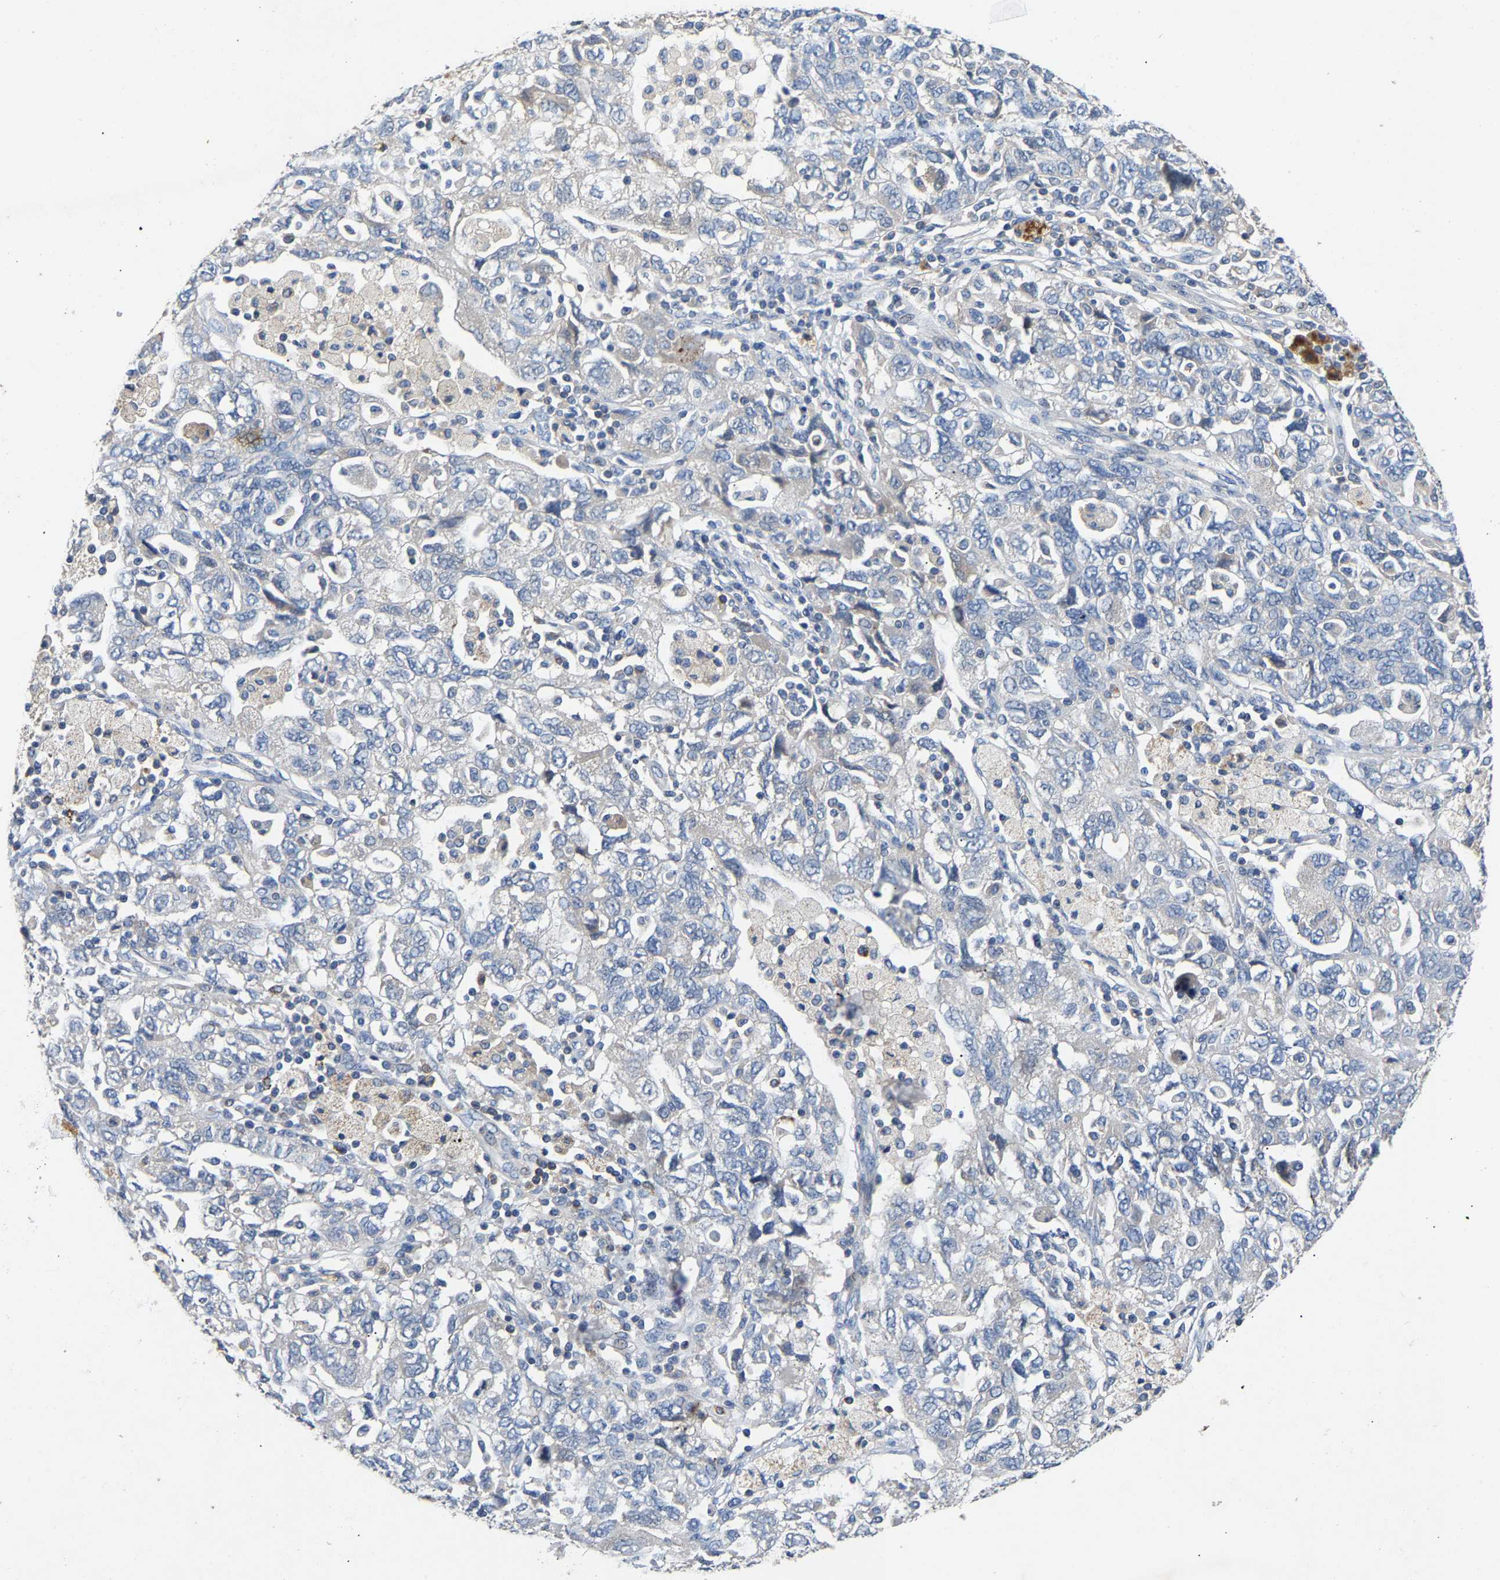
{"staining": {"intensity": "negative", "quantity": "none", "location": "none"}, "tissue": "ovarian cancer", "cell_type": "Tumor cells", "image_type": "cancer", "snomed": [{"axis": "morphology", "description": "Carcinoma, NOS"}, {"axis": "morphology", "description": "Cystadenocarcinoma, serous, NOS"}, {"axis": "topography", "description": "Ovary"}], "caption": "Immunohistochemistry (IHC) of human ovarian serous cystadenocarcinoma exhibits no expression in tumor cells. (Stains: DAB (3,3'-diaminobenzidine) immunohistochemistry with hematoxylin counter stain, Microscopy: brightfield microscopy at high magnification).", "gene": "CCDC171", "patient": {"sex": "female", "age": 69}}